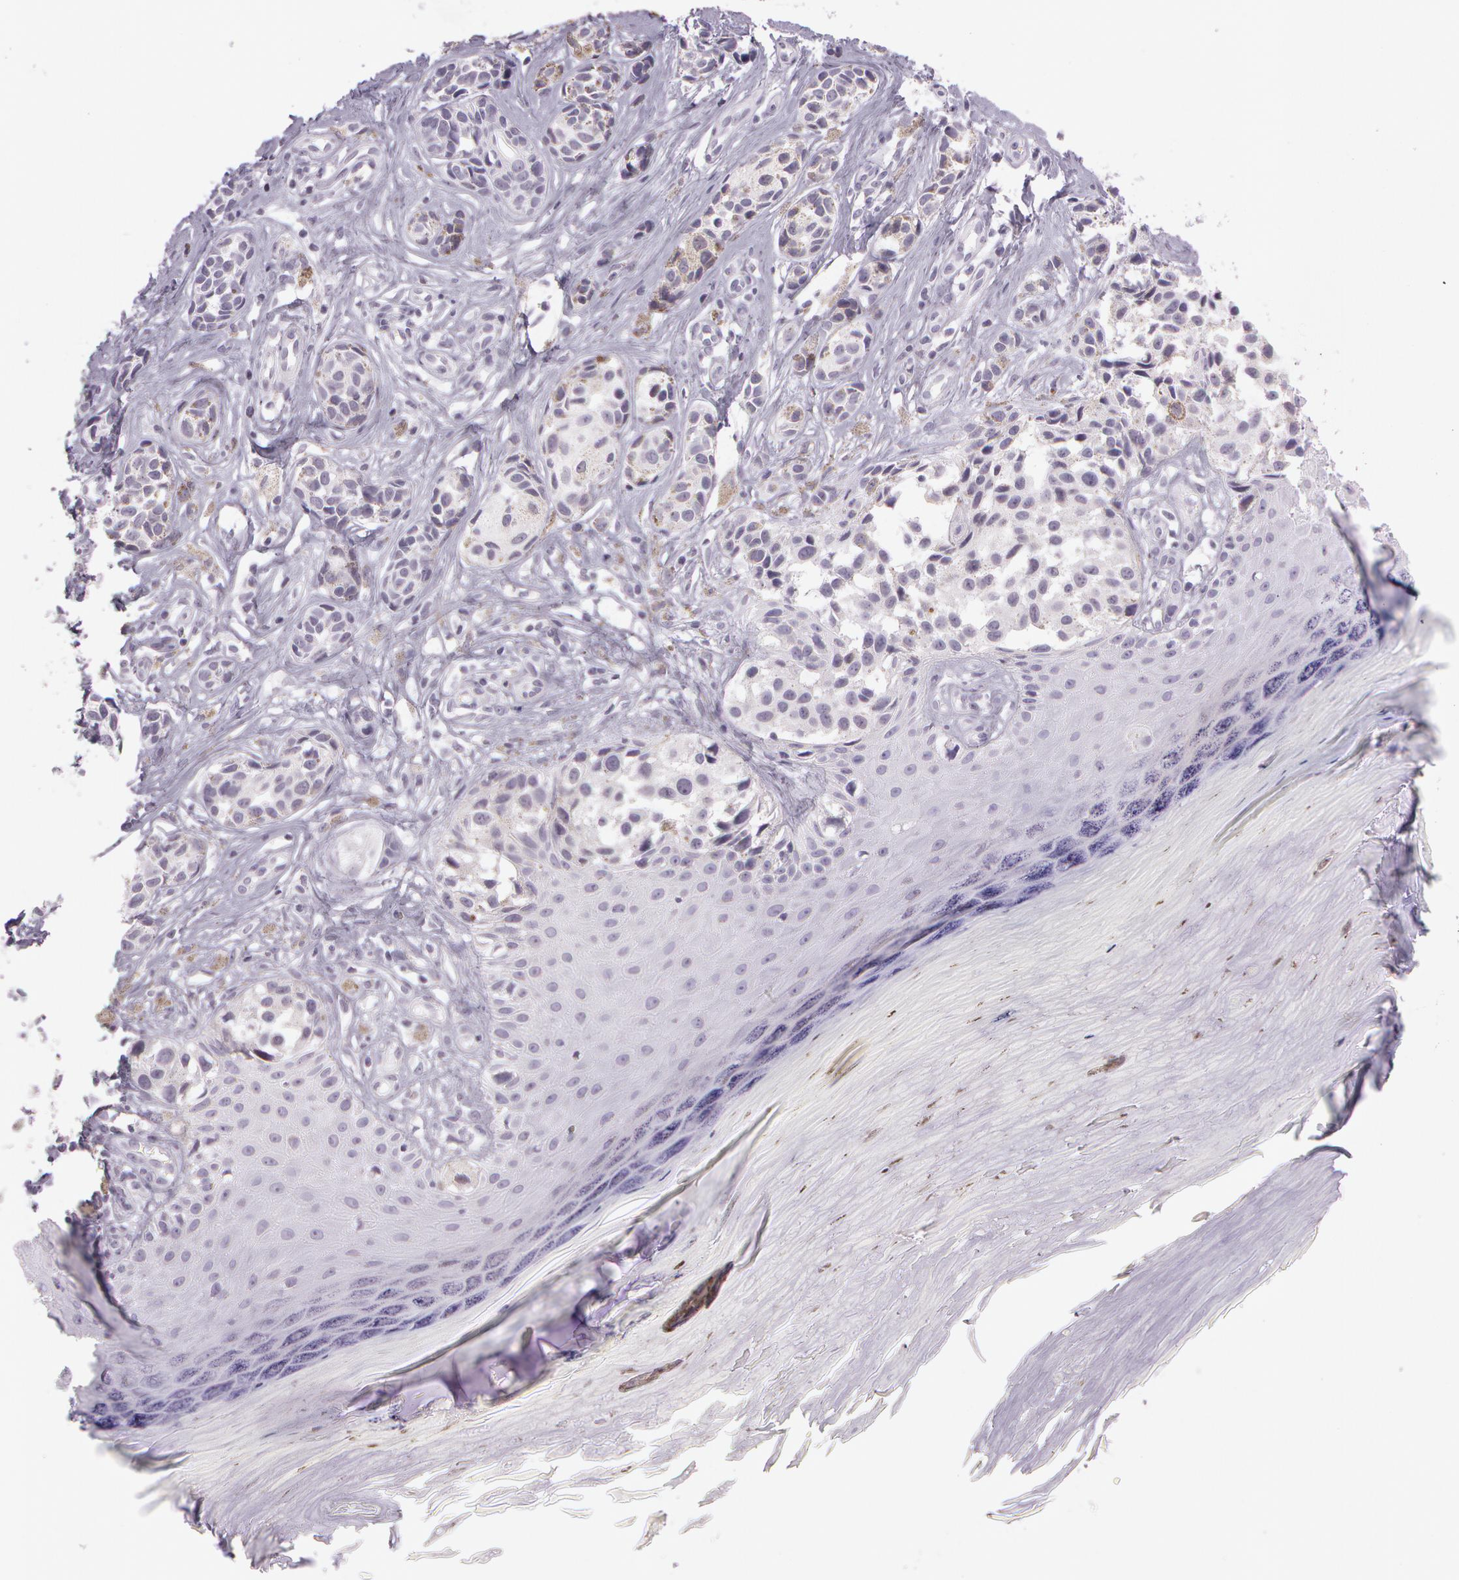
{"staining": {"intensity": "negative", "quantity": "none", "location": "none"}, "tissue": "melanoma", "cell_type": "Tumor cells", "image_type": "cancer", "snomed": [{"axis": "morphology", "description": "Malignant melanoma, NOS"}, {"axis": "topography", "description": "Skin"}], "caption": "The image displays no staining of tumor cells in melanoma.", "gene": "OTC", "patient": {"sex": "male", "age": 79}}